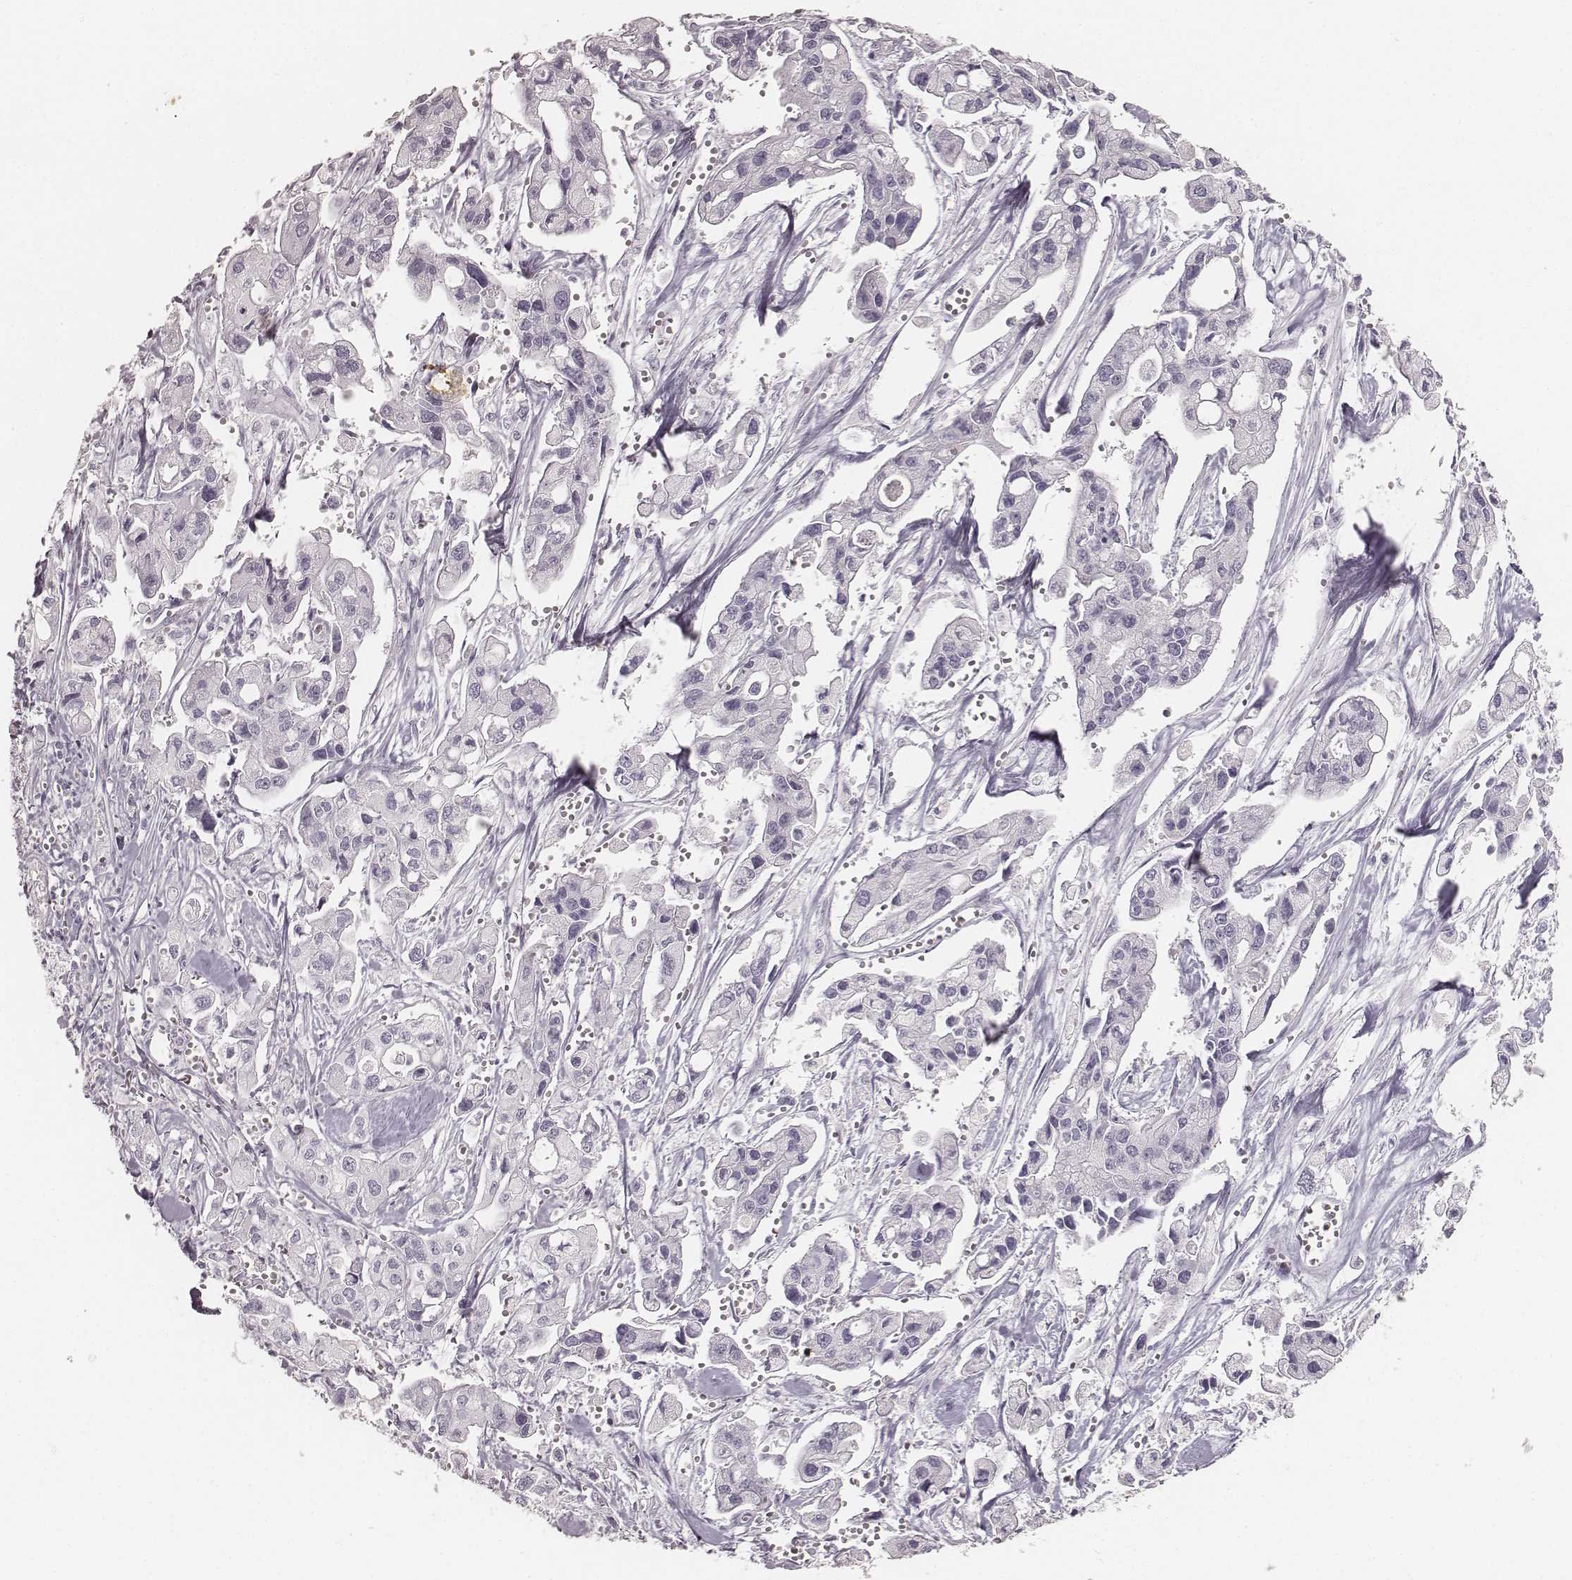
{"staining": {"intensity": "negative", "quantity": "none", "location": "none"}, "tissue": "pancreatic cancer", "cell_type": "Tumor cells", "image_type": "cancer", "snomed": [{"axis": "morphology", "description": "Adenocarcinoma, NOS"}, {"axis": "topography", "description": "Pancreas"}], "caption": "High power microscopy histopathology image of an immunohistochemistry (IHC) histopathology image of pancreatic adenocarcinoma, revealing no significant positivity in tumor cells.", "gene": "KRT34", "patient": {"sex": "male", "age": 70}}